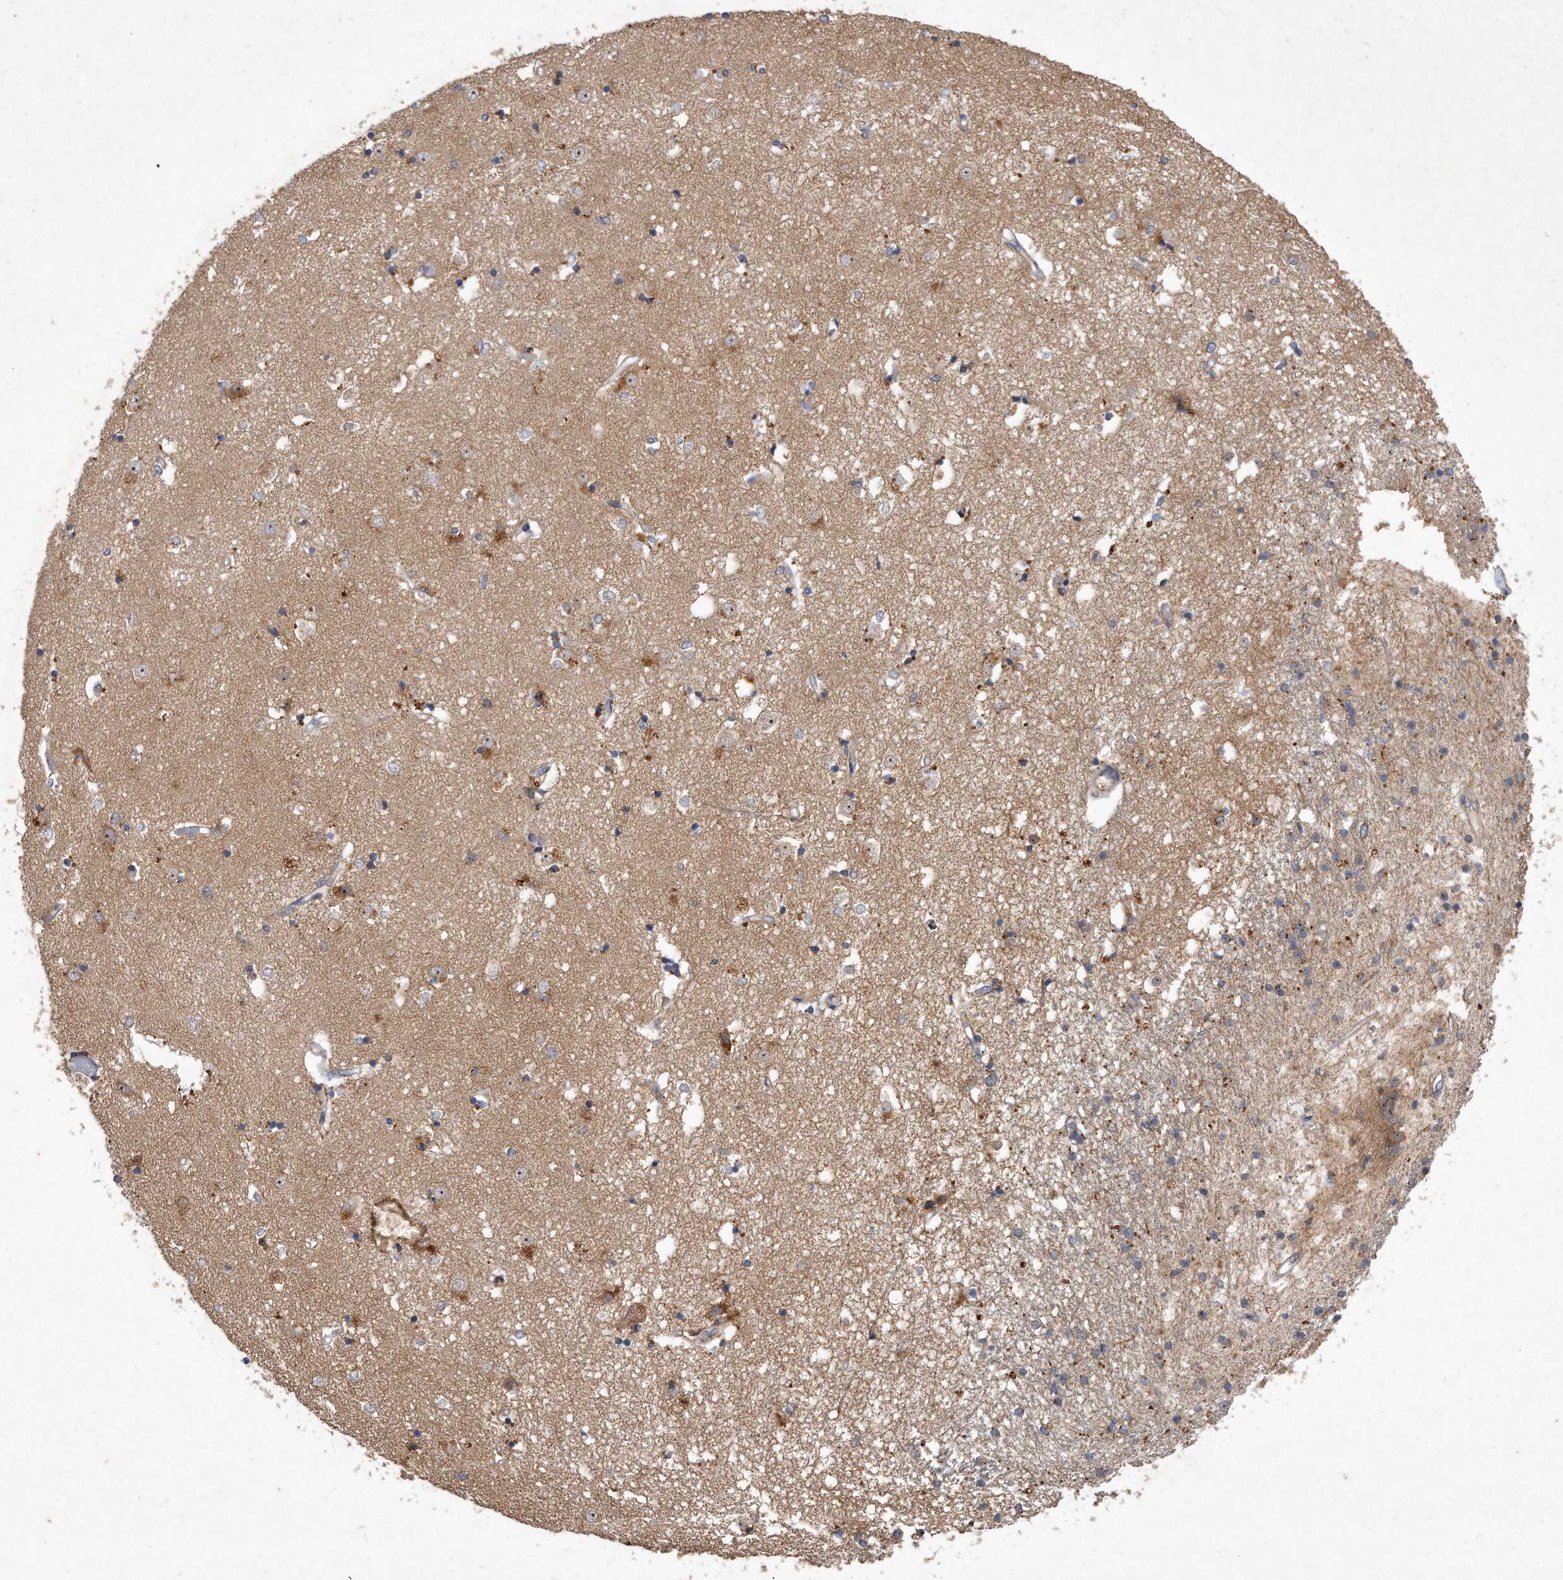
{"staining": {"intensity": "negative", "quantity": "none", "location": "none"}, "tissue": "caudate", "cell_type": "Glial cells", "image_type": "normal", "snomed": [{"axis": "morphology", "description": "Normal tissue, NOS"}, {"axis": "topography", "description": "Lateral ventricle wall"}], "caption": "This is a image of immunohistochemistry staining of benign caudate, which shows no staining in glial cells.", "gene": "PGBD2", "patient": {"sex": "male", "age": 45}}